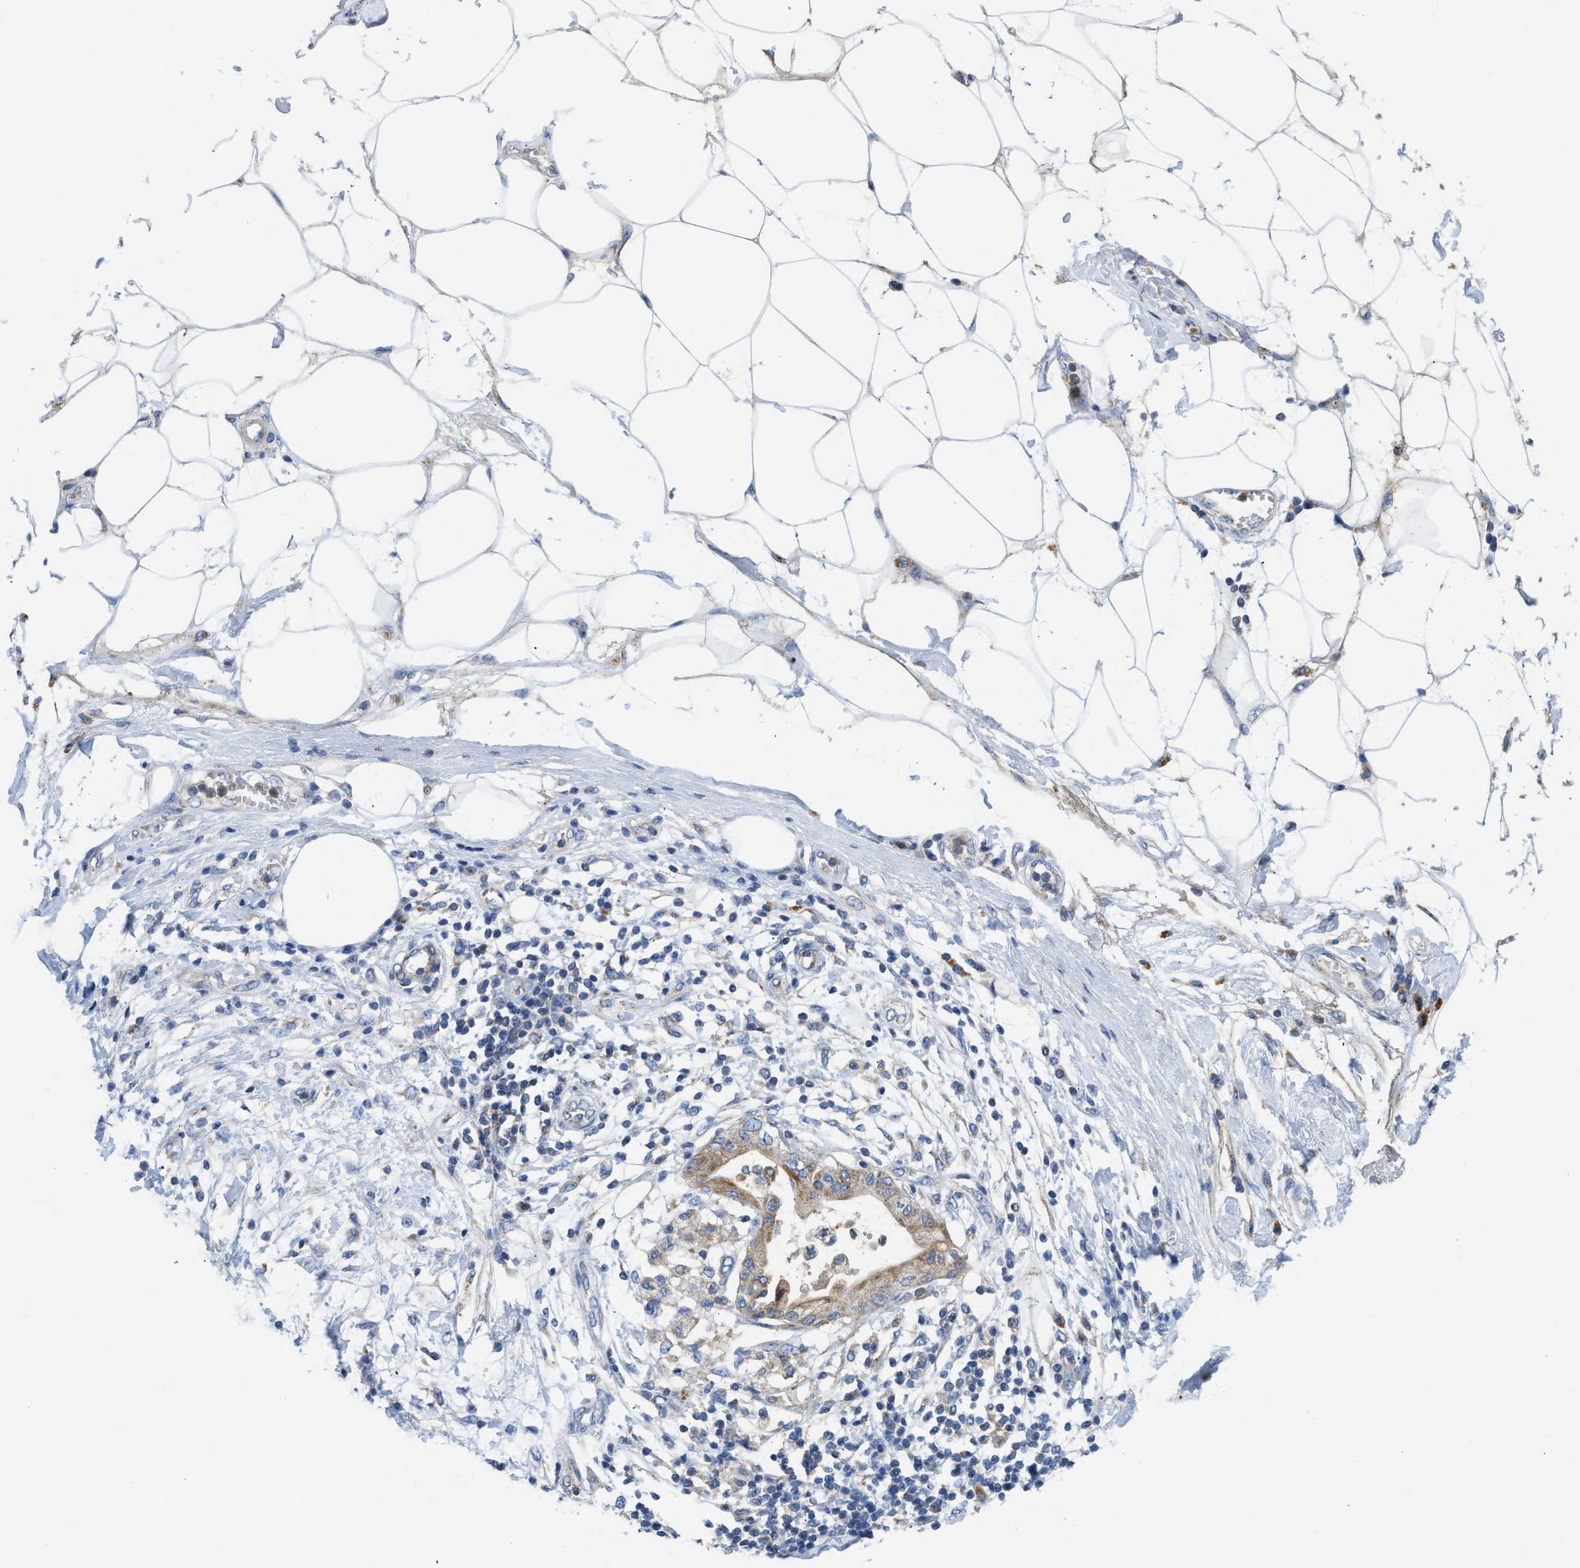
{"staining": {"intensity": "negative", "quantity": "none", "location": "none"}, "tissue": "adipose tissue", "cell_type": "Adipocytes", "image_type": "normal", "snomed": [{"axis": "morphology", "description": "Normal tissue, NOS"}, {"axis": "morphology", "description": "Adenocarcinoma, NOS"}, {"axis": "topography", "description": "Duodenum"}, {"axis": "topography", "description": "Peripheral nerve tissue"}], "caption": "The image shows no significant staining in adipocytes of adipose tissue. (Immunohistochemistry (ihc), brightfield microscopy, high magnification).", "gene": "SLC25A13", "patient": {"sex": "female", "age": 60}}